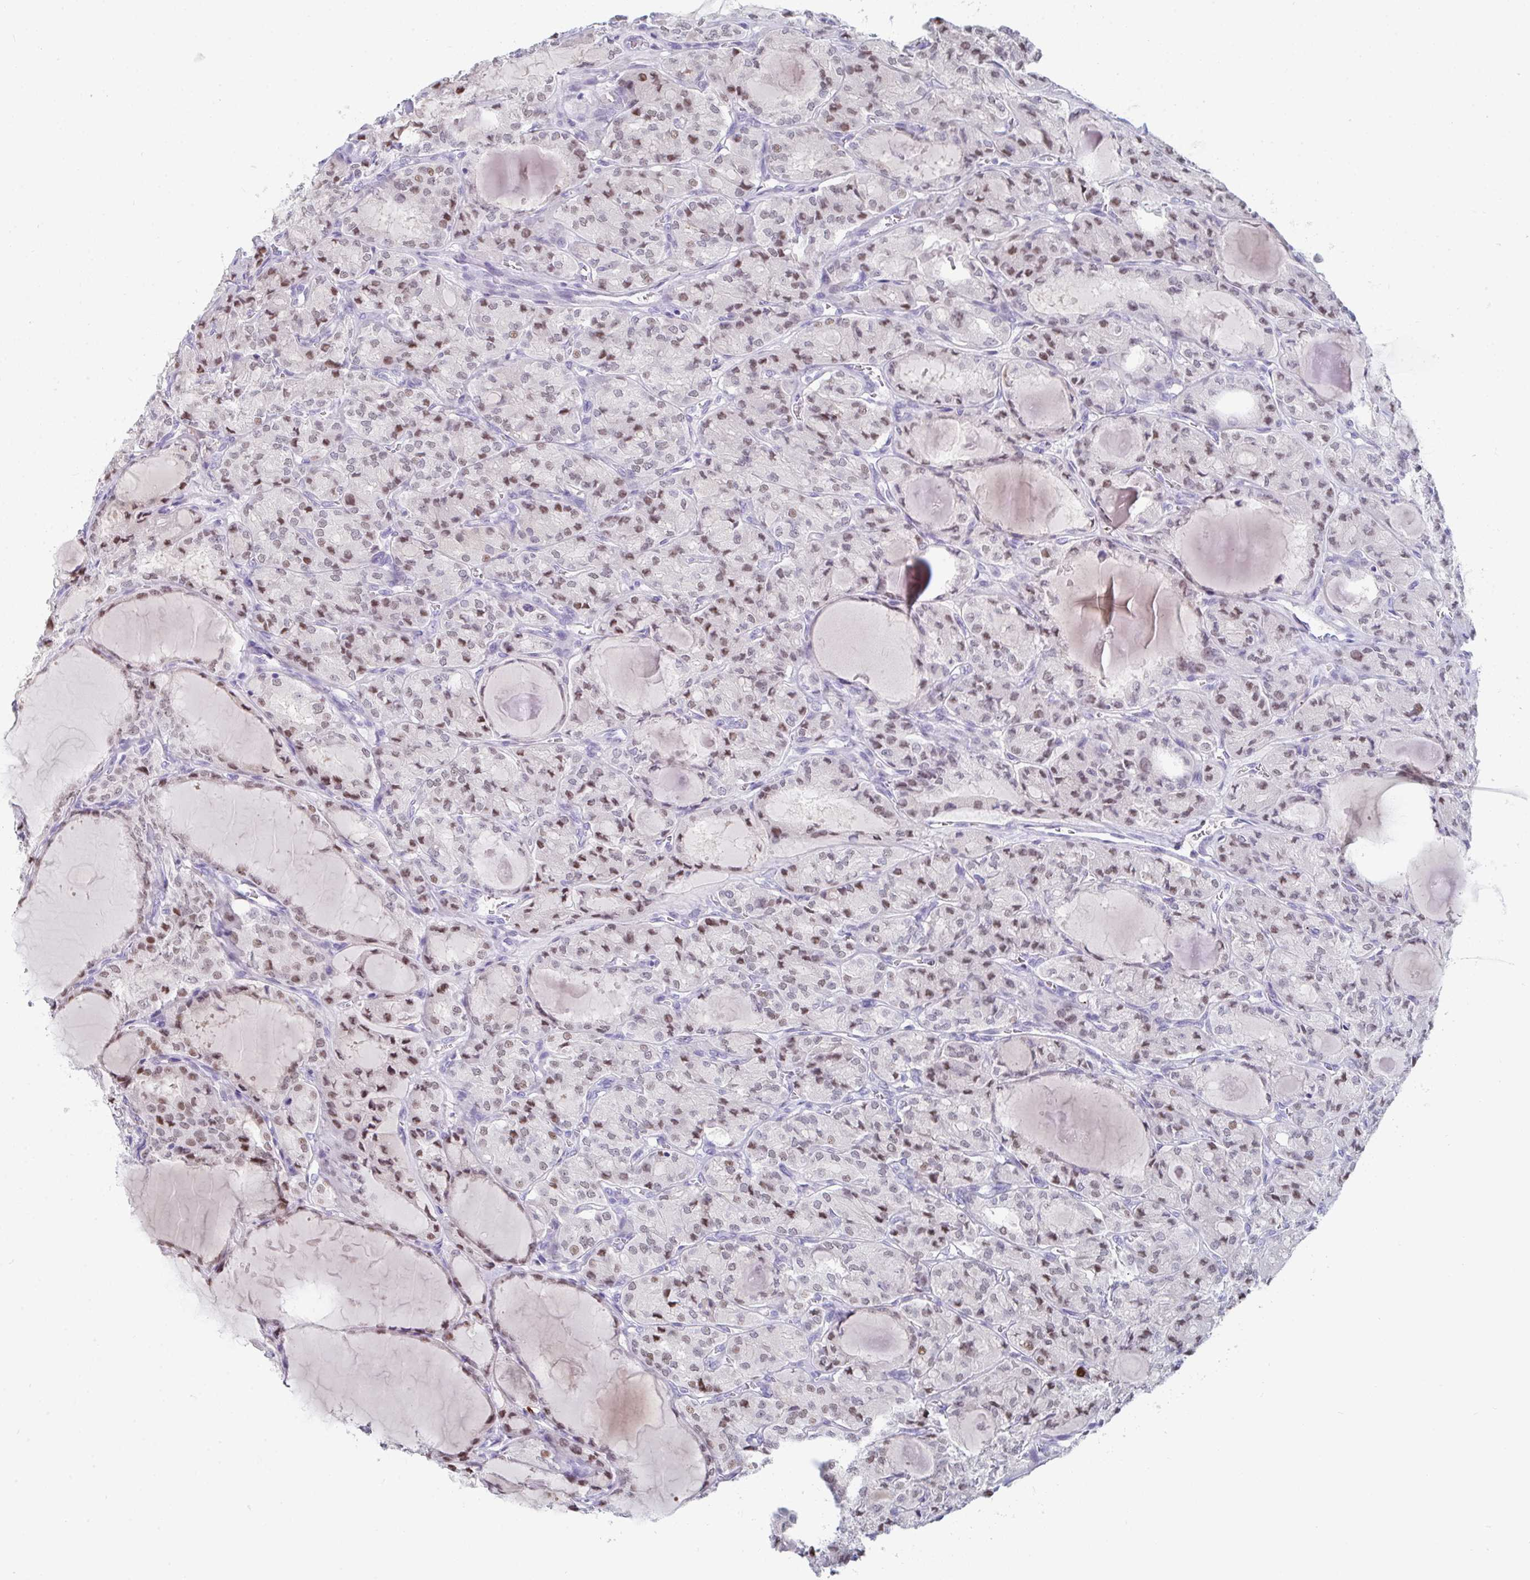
{"staining": {"intensity": "moderate", "quantity": "25%-75%", "location": "nuclear"}, "tissue": "thyroid cancer", "cell_type": "Tumor cells", "image_type": "cancer", "snomed": [{"axis": "morphology", "description": "Papillary adenocarcinoma, NOS"}, {"axis": "topography", "description": "Thyroid gland"}], "caption": "IHC staining of thyroid papillary adenocarcinoma, which displays medium levels of moderate nuclear staining in about 25%-75% of tumor cells indicating moderate nuclear protein expression. The staining was performed using DAB (brown) for protein detection and nuclei were counterstained in hematoxylin (blue).", "gene": "RUBCN", "patient": {"sex": "male", "age": 87}}